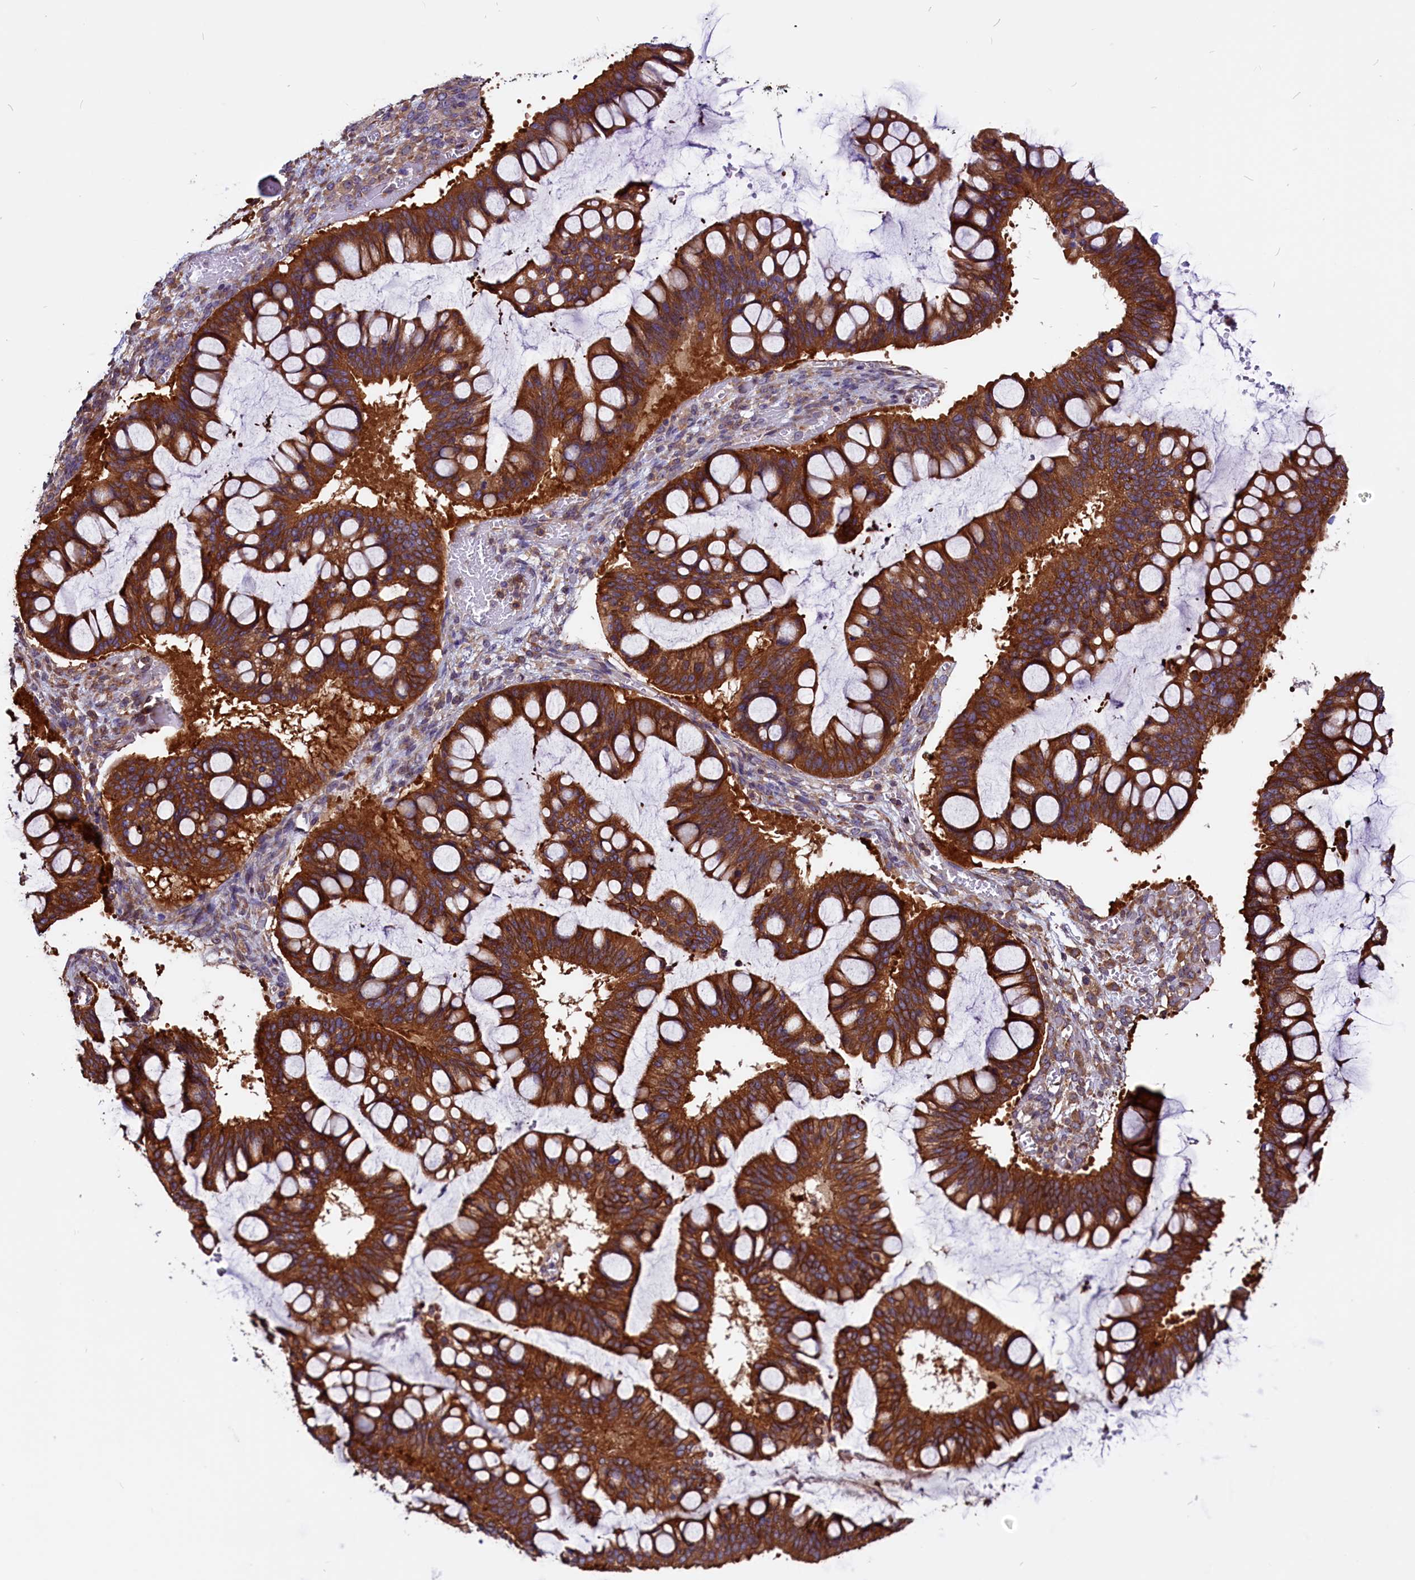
{"staining": {"intensity": "strong", "quantity": ">75%", "location": "cytoplasmic/membranous"}, "tissue": "ovarian cancer", "cell_type": "Tumor cells", "image_type": "cancer", "snomed": [{"axis": "morphology", "description": "Cystadenocarcinoma, mucinous, NOS"}, {"axis": "topography", "description": "Ovary"}], "caption": "Ovarian cancer (mucinous cystadenocarcinoma) tissue reveals strong cytoplasmic/membranous staining in about >75% of tumor cells, visualized by immunohistochemistry.", "gene": "EIF3G", "patient": {"sex": "female", "age": 73}}